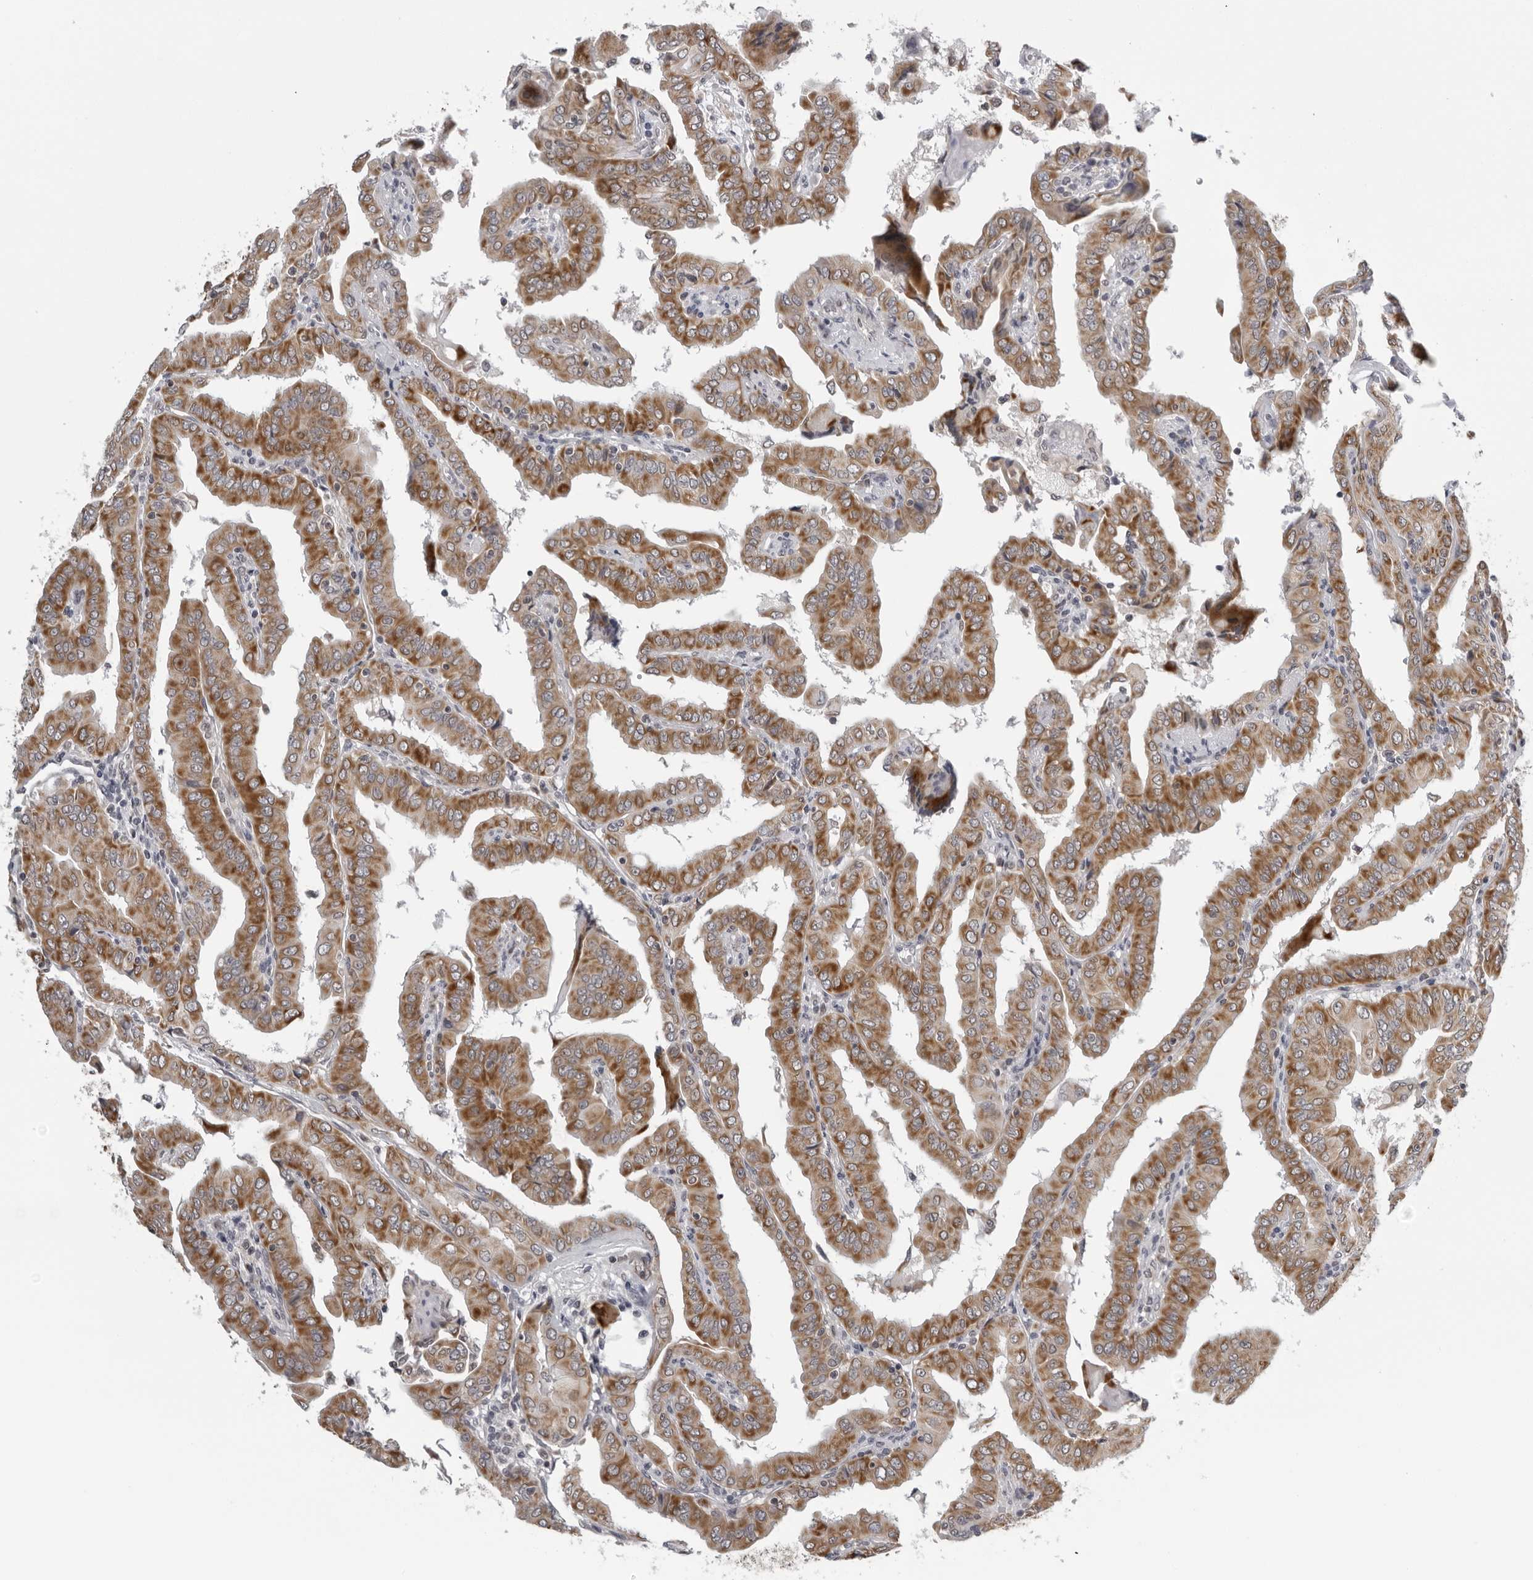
{"staining": {"intensity": "moderate", "quantity": ">75%", "location": "cytoplasmic/membranous"}, "tissue": "thyroid cancer", "cell_type": "Tumor cells", "image_type": "cancer", "snomed": [{"axis": "morphology", "description": "Papillary adenocarcinoma, NOS"}, {"axis": "topography", "description": "Thyroid gland"}], "caption": "Human thyroid cancer stained with a brown dye reveals moderate cytoplasmic/membranous positive expression in approximately >75% of tumor cells.", "gene": "CPT2", "patient": {"sex": "male", "age": 33}}